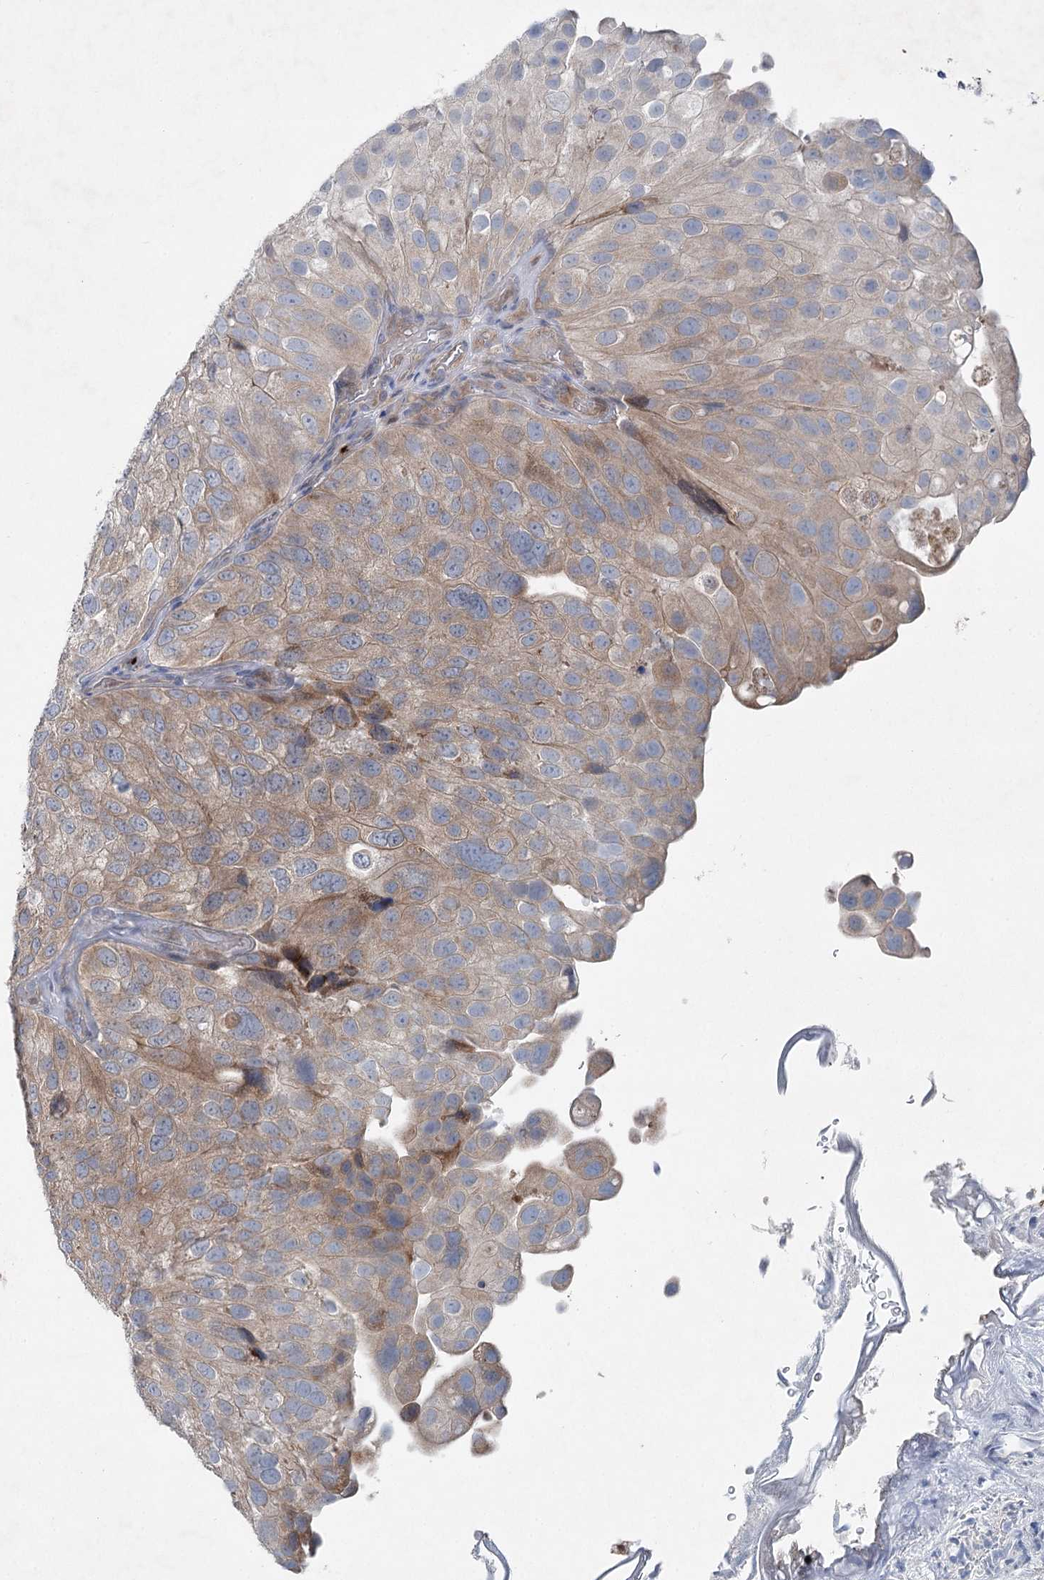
{"staining": {"intensity": "weak", "quantity": "25%-75%", "location": "cytoplasmic/membranous"}, "tissue": "urothelial cancer", "cell_type": "Tumor cells", "image_type": "cancer", "snomed": [{"axis": "morphology", "description": "Urothelial carcinoma, Low grade"}, {"axis": "topography", "description": "Urinary bladder"}], "caption": "IHC image of human urothelial cancer stained for a protein (brown), which reveals low levels of weak cytoplasmic/membranous positivity in about 25%-75% of tumor cells.", "gene": "PLA2G12A", "patient": {"sex": "male", "age": 78}}